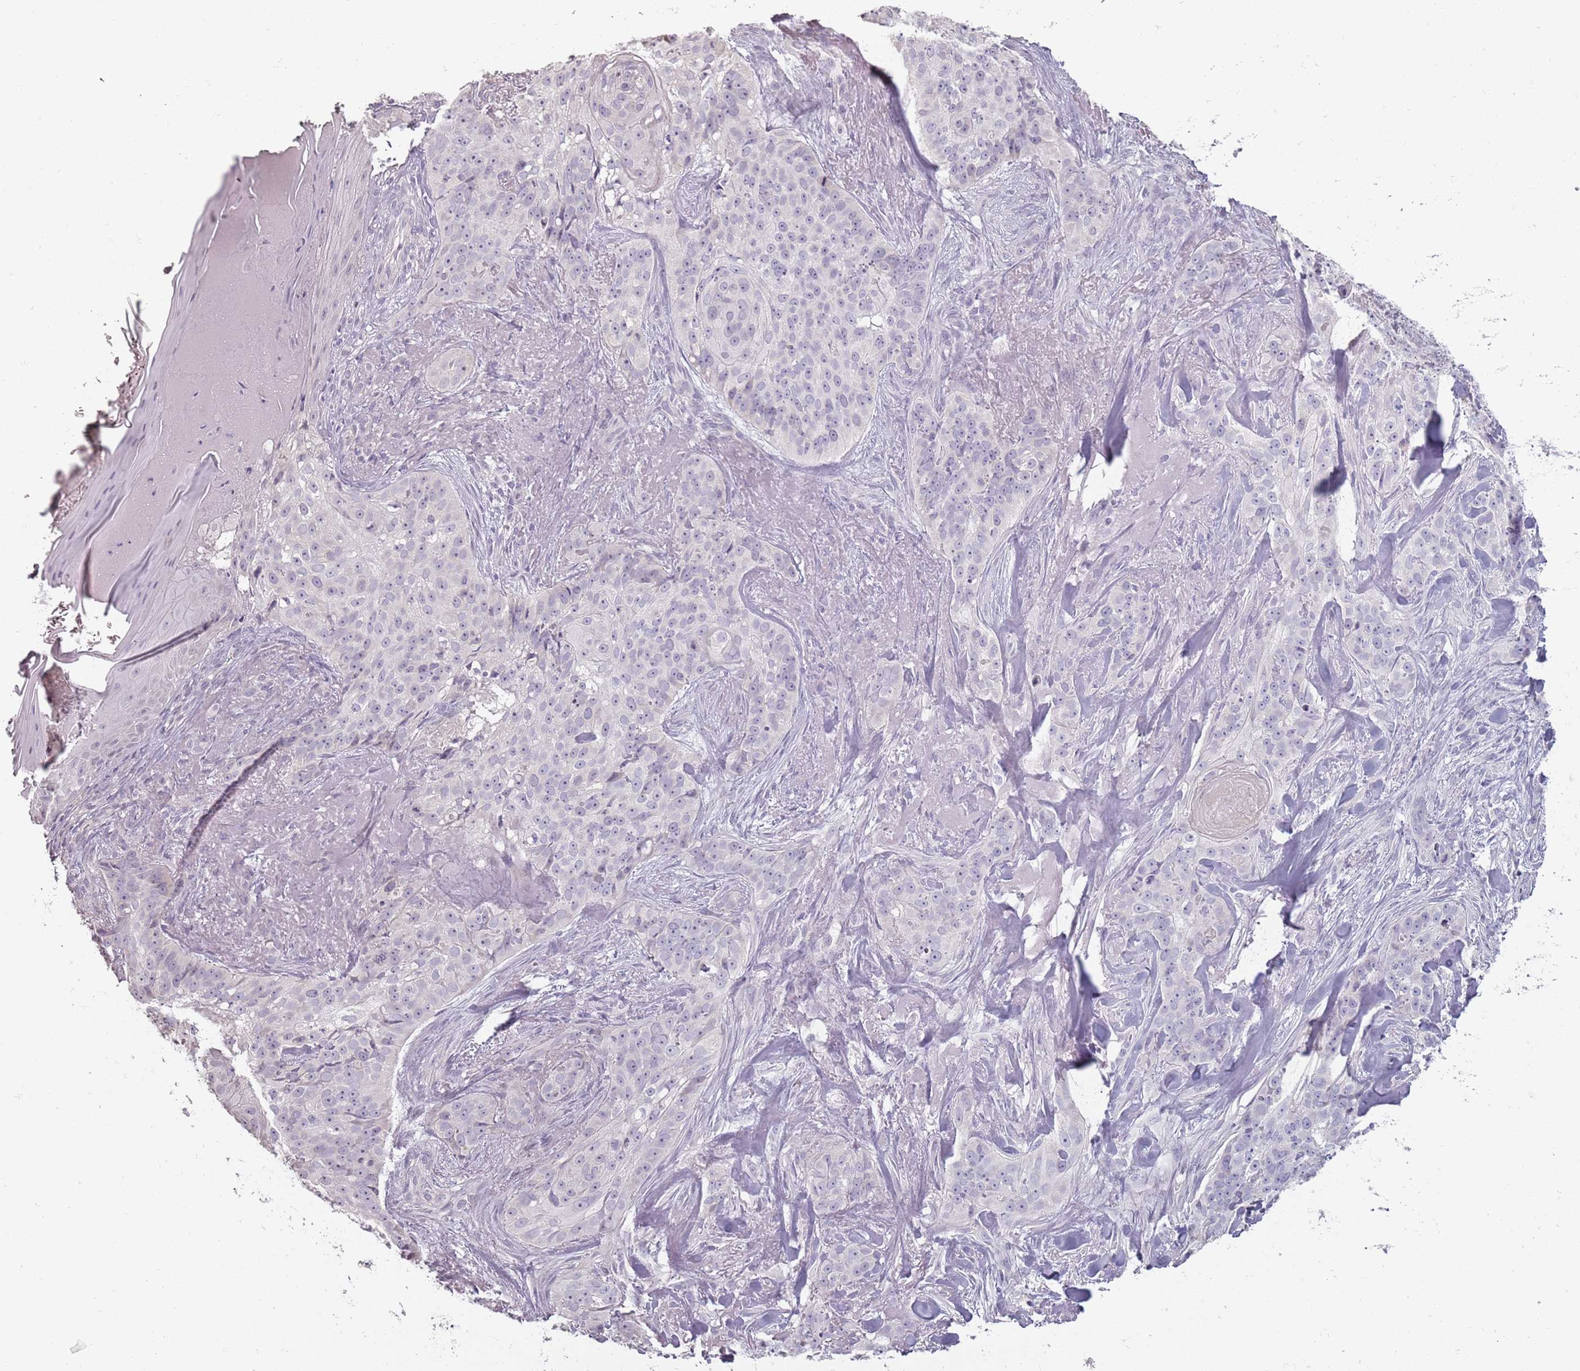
{"staining": {"intensity": "negative", "quantity": "none", "location": "none"}, "tissue": "skin cancer", "cell_type": "Tumor cells", "image_type": "cancer", "snomed": [{"axis": "morphology", "description": "Basal cell carcinoma"}, {"axis": "topography", "description": "Skin"}], "caption": "Tumor cells show no significant staining in skin basal cell carcinoma. Nuclei are stained in blue.", "gene": "SYNGR3", "patient": {"sex": "female", "age": 92}}